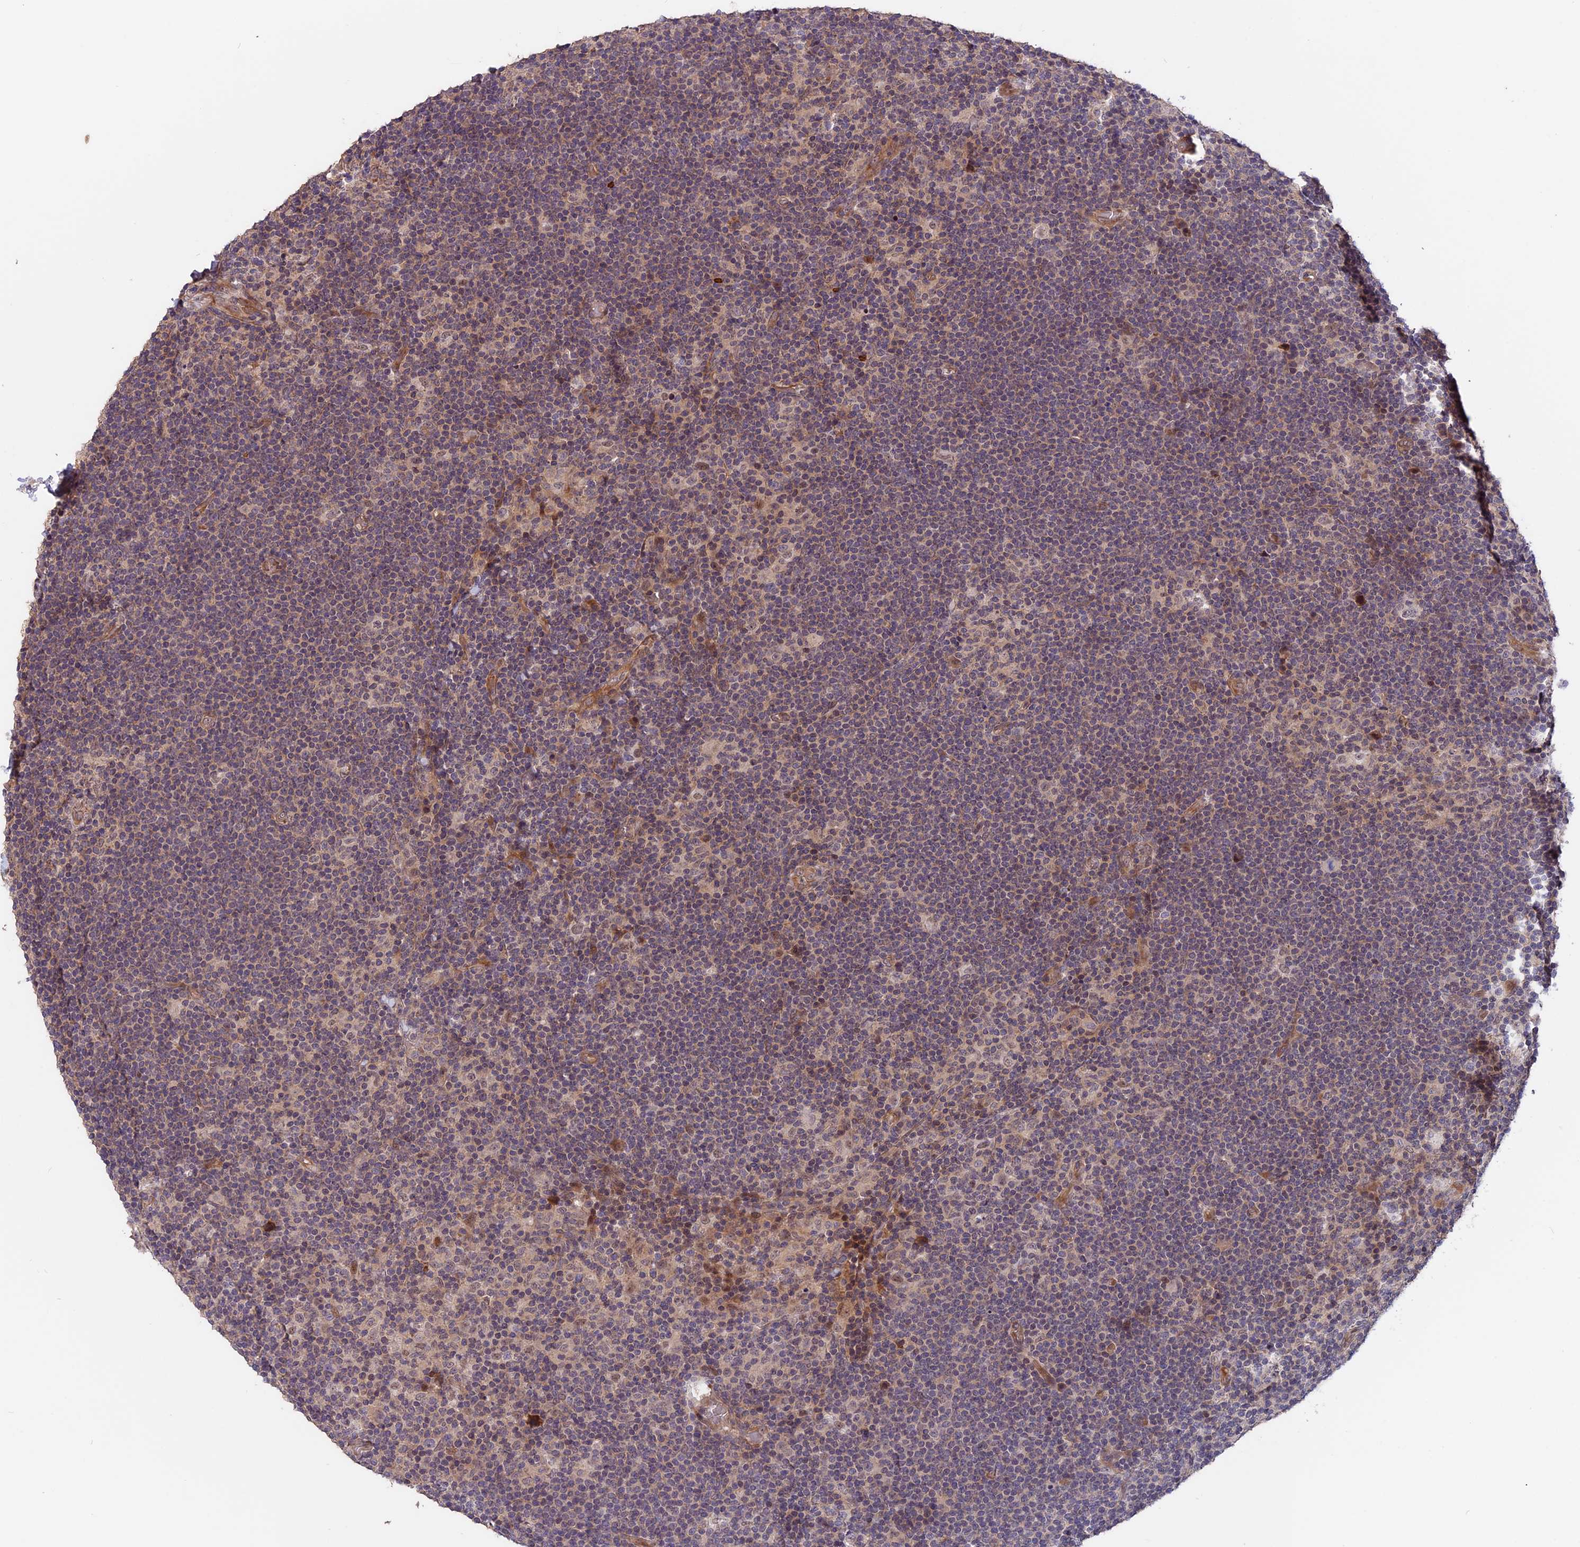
{"staining": {"intensity": "negative", "quantity": "none", "location": "none"}, "tissue": "lymphoma", "cell_type": "Tumor cells", "image_type": "cancer", "snomed": [{"axis": "morphology", "description": "Hodgkin's disease, NOS"}, {"axis": "topography", "description": "Lymph node"}], "caption": "This is an IHC micrograph of human lymphoma. There is no expression in tumor cells.", "gene": "ZC3H10", "patient": {"sex": "female", "age": 57}}